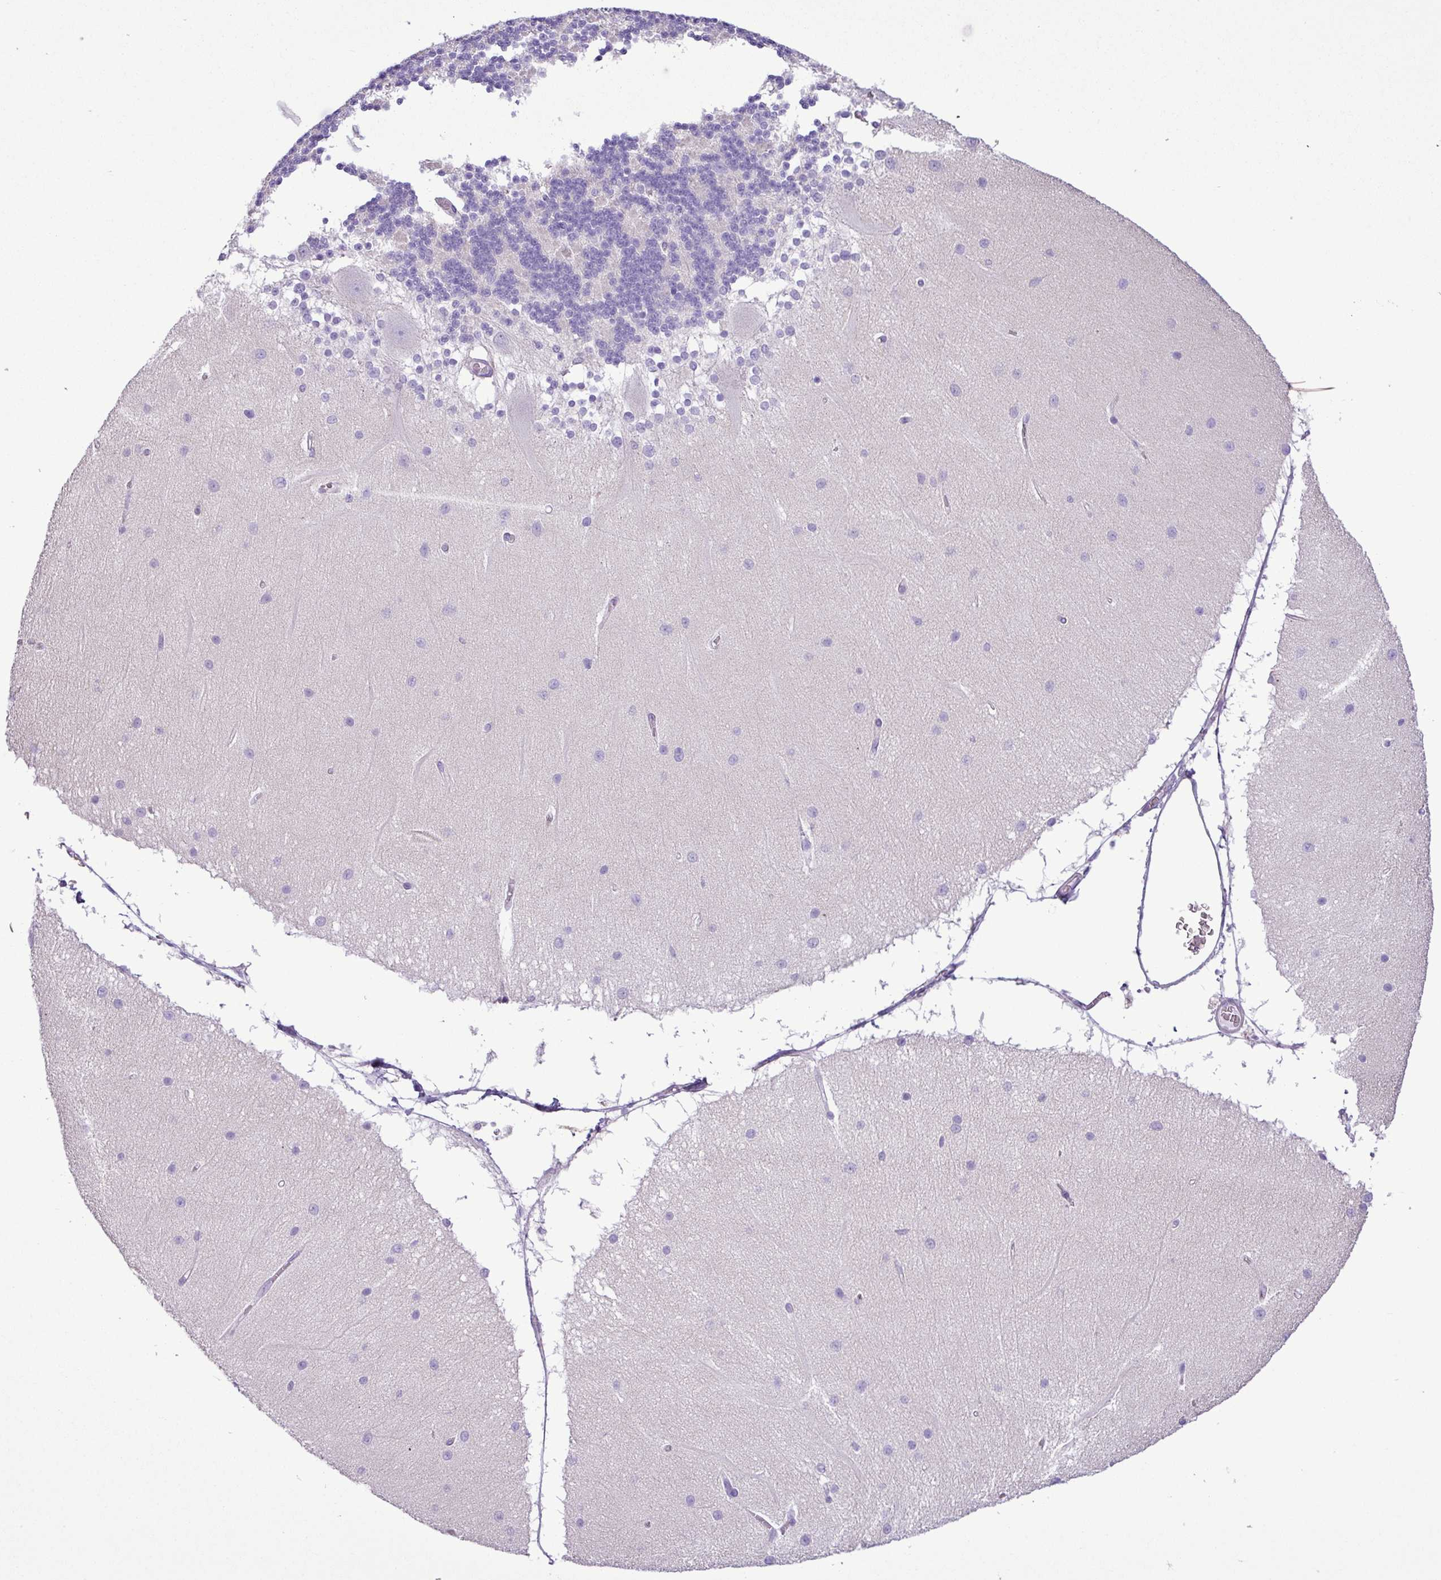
{"staining": {"intensity": "negative", "quantity": "none", "location": "none"}, "tissue": "cerebellum", "cell_type": "Cells in granular layer", "image_type": "normal", "snomed": [{"axis": "morphology", "description": "Normal tissue, NOS"}, {"axis": "topography", "description": "Cerebellum"}], "caption": "This is an immunohistochemistry (IHC) micrograph of unremarkable human cerebellum. There is no positivity in cells in granular layer.", "gene": "ZNF334", "patient": {"sex": "female", "age": 54}}